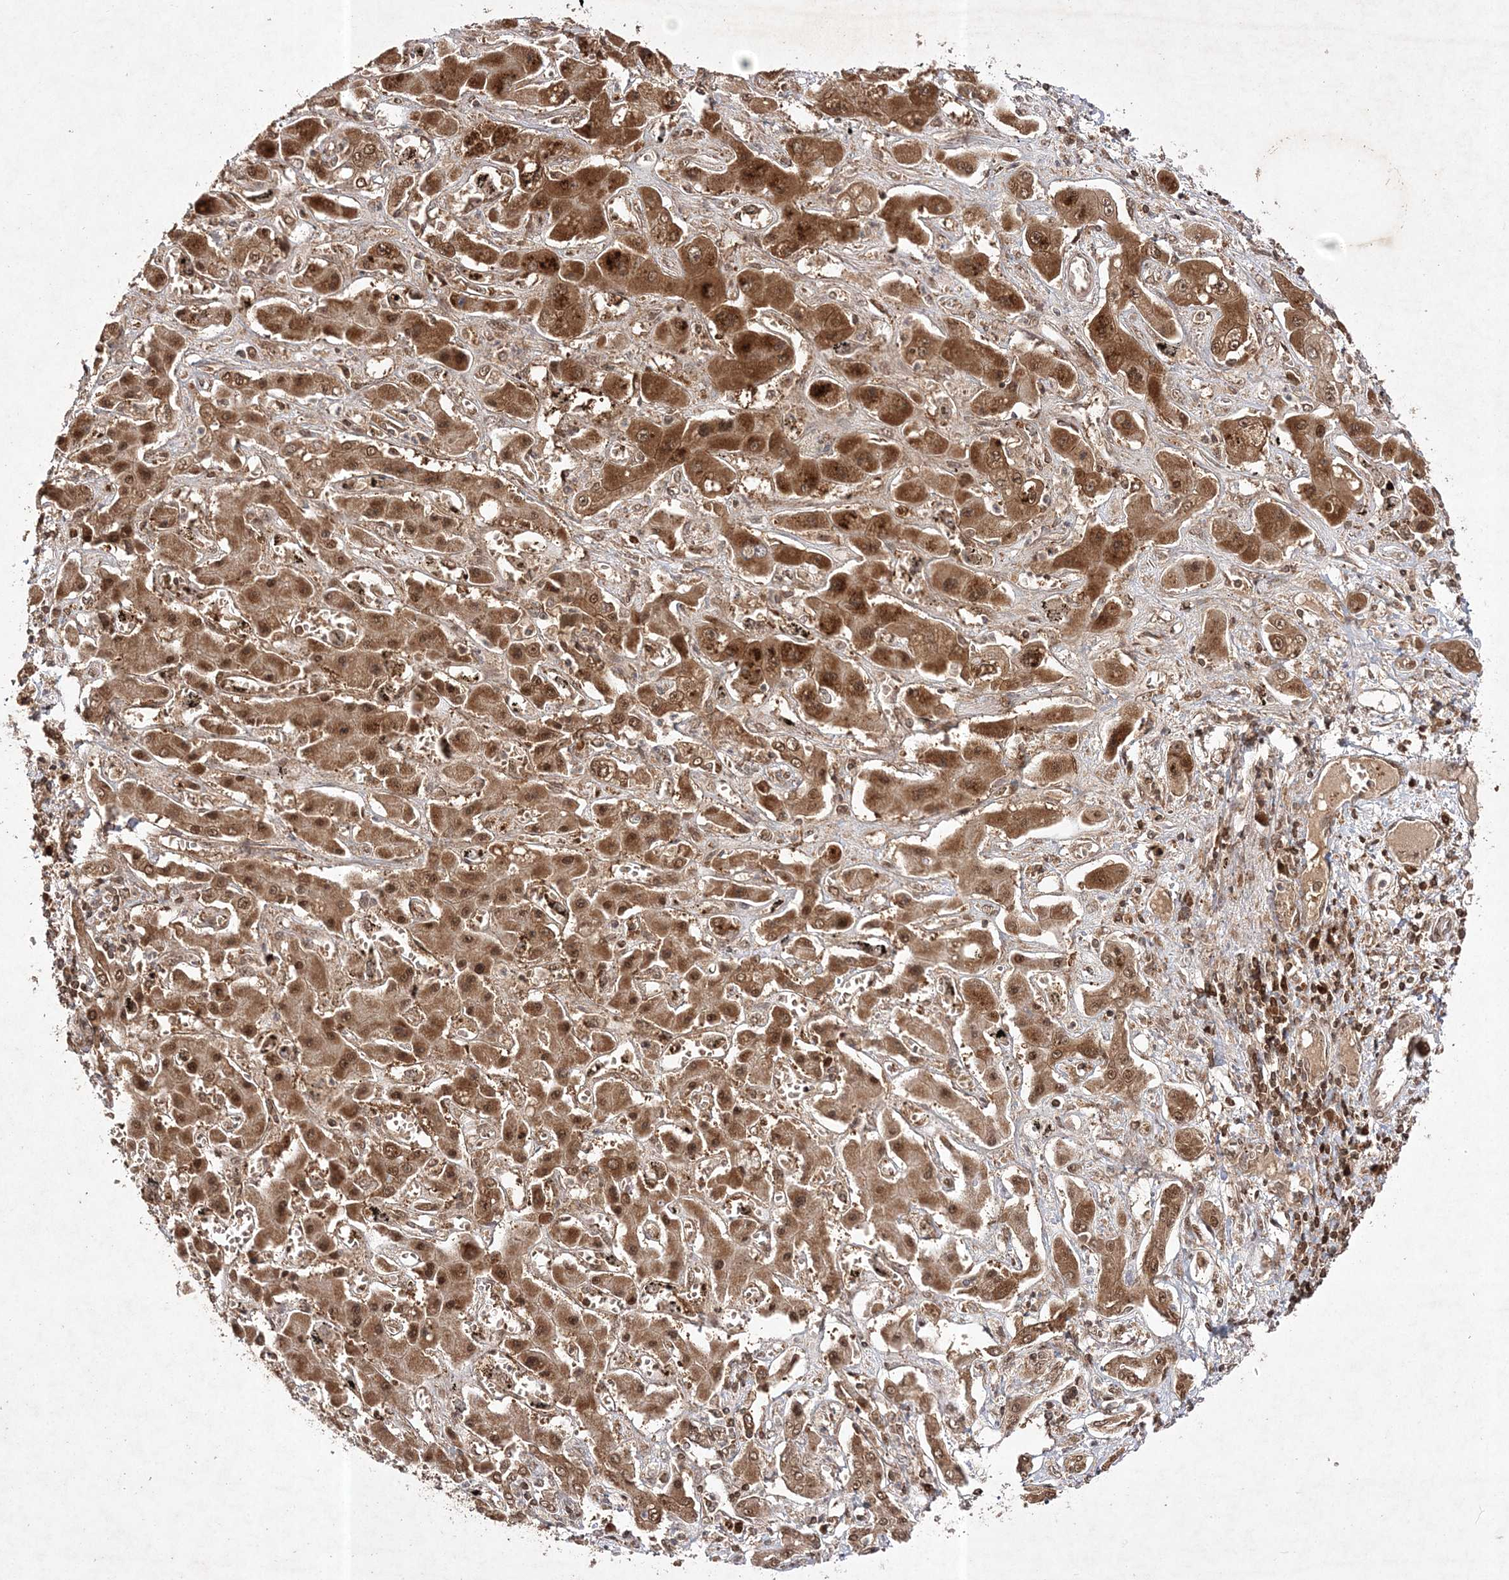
{"staining": {"intensity": "moderate", "quantity": ">75%", "location": "cytoplasmic/membranous,nuclear"}, "tissue": "liver cancer", "cell_type": "Tumor cells", "image_type": "cancer", "snomed": [{"axis": "morphology", "description": "Cholangiocarcinoma"}, {"axis": "topography", "description": "Liver"}], "caption": "This is an image of IHC staining of liver cancer (cholangiocarcinoma), which shows moderate expression in the cytoplasmic/membranous and nuclear of tumor cells.", "gene": "NIF3L1", "patient": {"sex": "male", "age": 67}}